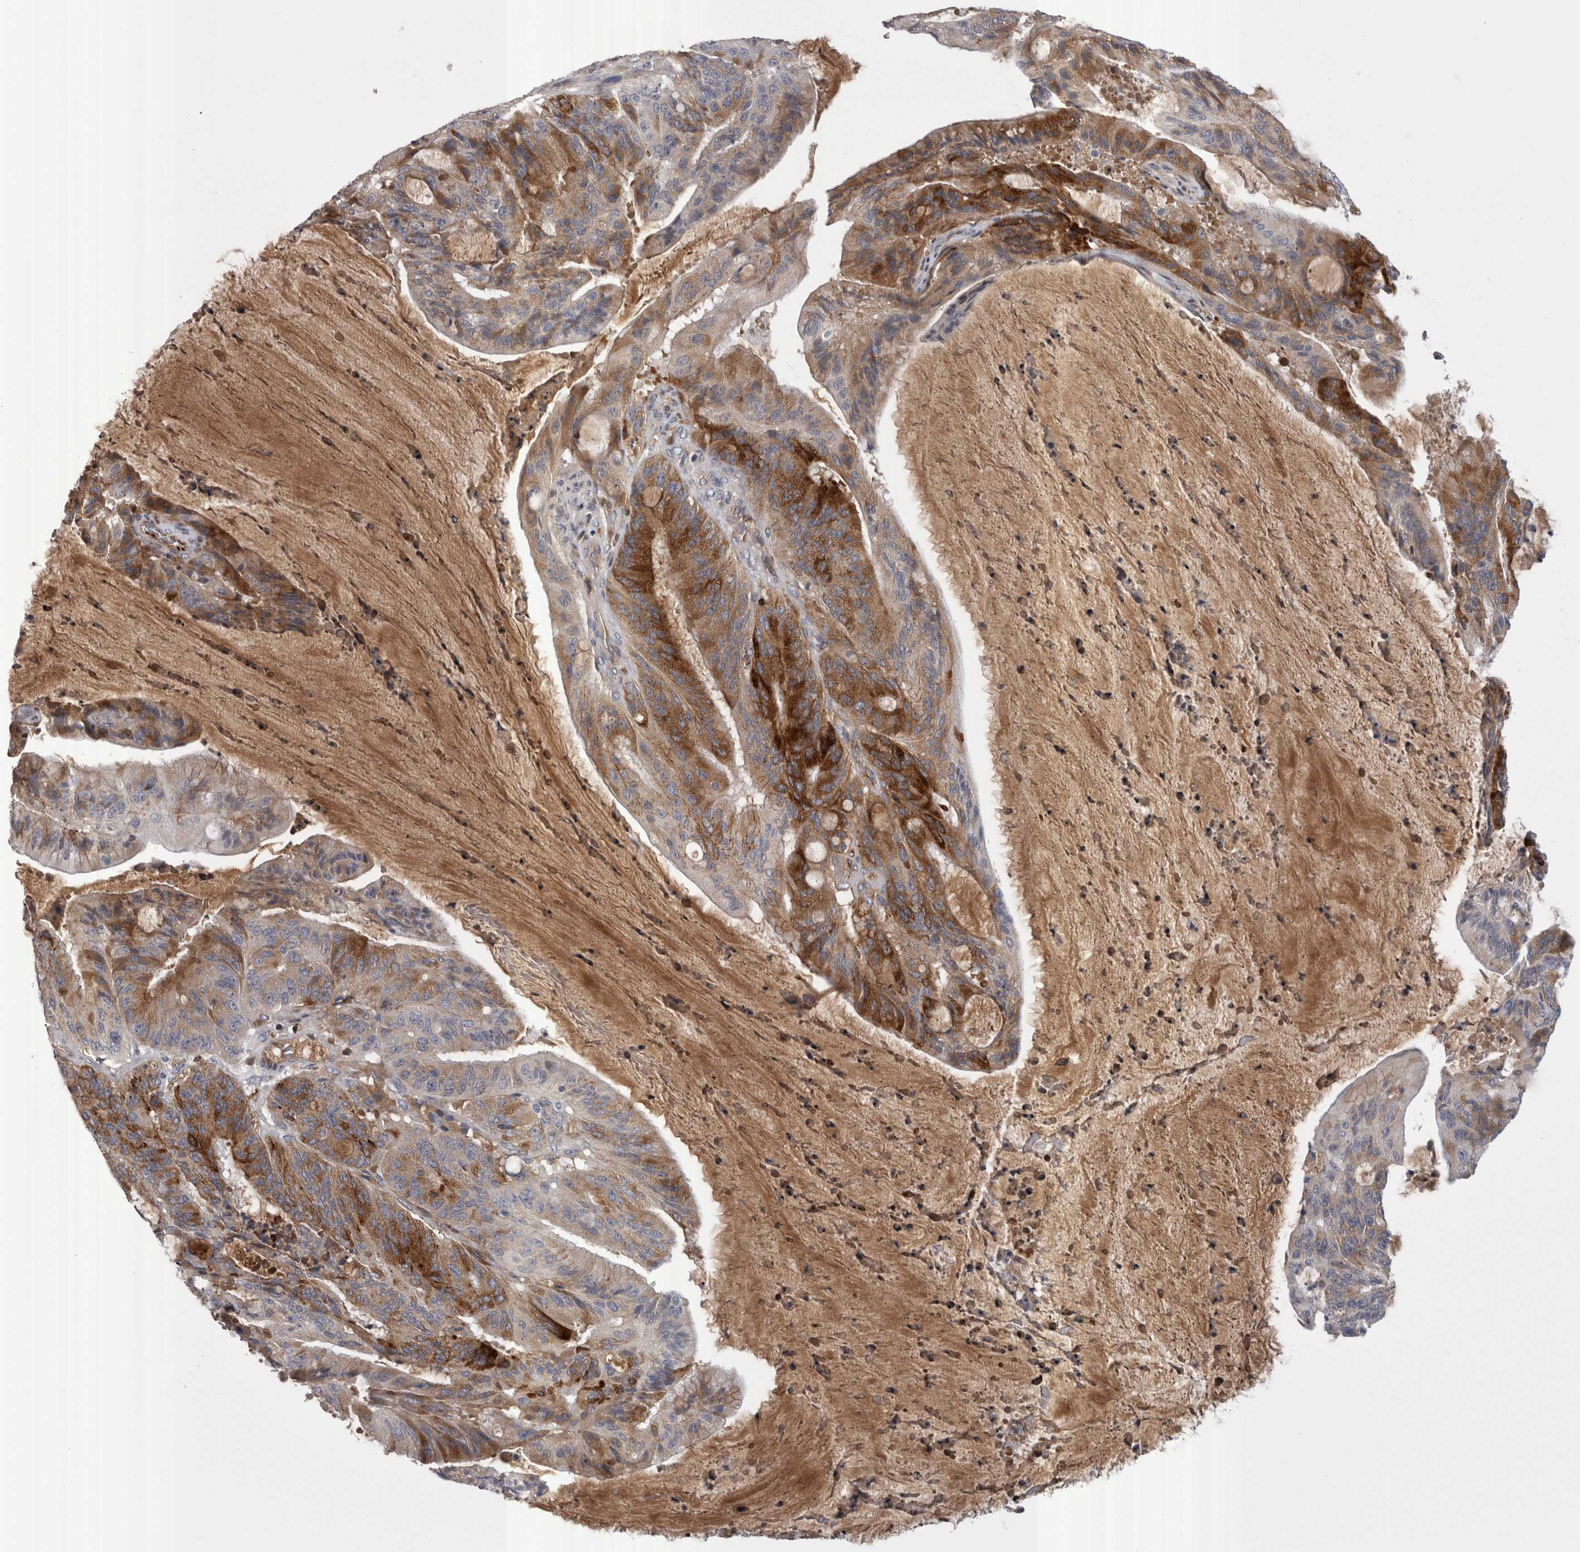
{"staining": {"intensity": "strong", "quantity": "25%-75%", "location": "cytoplasmic/membranous"}, "tissue": "liver cancer", "cell_type": "Tumor cells", "image_type": "cancer", "snomed": [{"axis": "morphology", "description": "Normal tissue, NOS"}, {"axis": "morphology", "description": "Cholangiocarcinoma"}, {"axis": "topography", "description": "Liver"}, {"axis": "topography", "description": "Peripheral nerve tissue"}], "caption": "Brown immunohistochemical staining in human liver cancer displays strong cytoplasmic/membranous expression in about 25%-75% of tumor cells.", "gene": "STC1", "patient": {"sex": "female", "age": 73}}